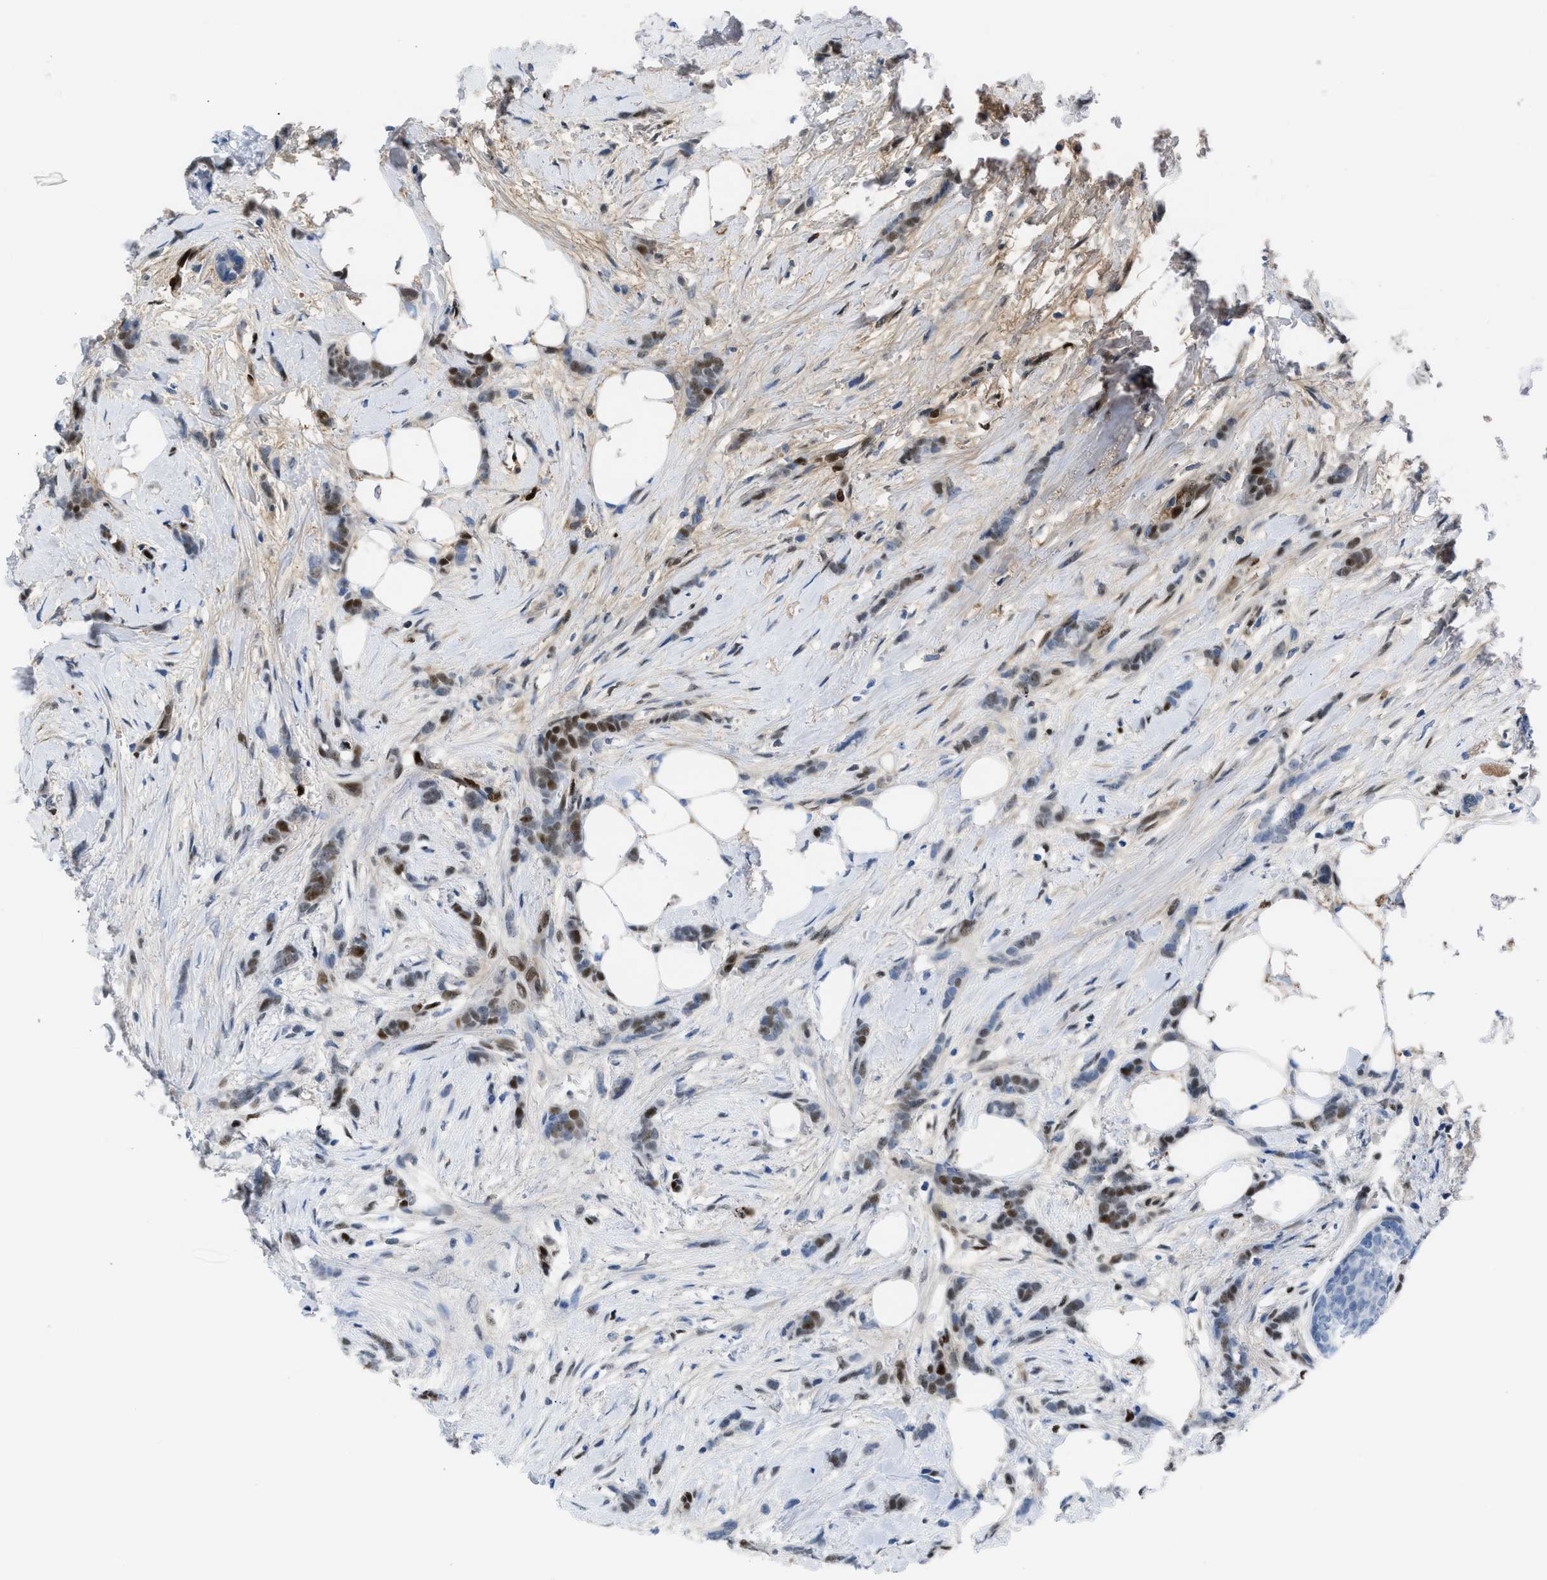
{"staining": {"intensity": "moderate", "quantity": ">75%", "location": "nuclear"}, "tissue": "breast cancer", "cell_type": "Tumor cells", "image_type": "cancer", "snomed": [{"axis": "morphology", "description": "Lobular carcinoma, in situ"}, {"axis": "morphology", "description": "Lobular carcinoma"}, {"axis": "topography", "description": "Breast"}], "caption": "An image of breast cancer stained for a protein reveals moderate nuclear brown staining in tumor cells.", "gene": "LEF1", "patient": {"sex": "female", "age": 41}}